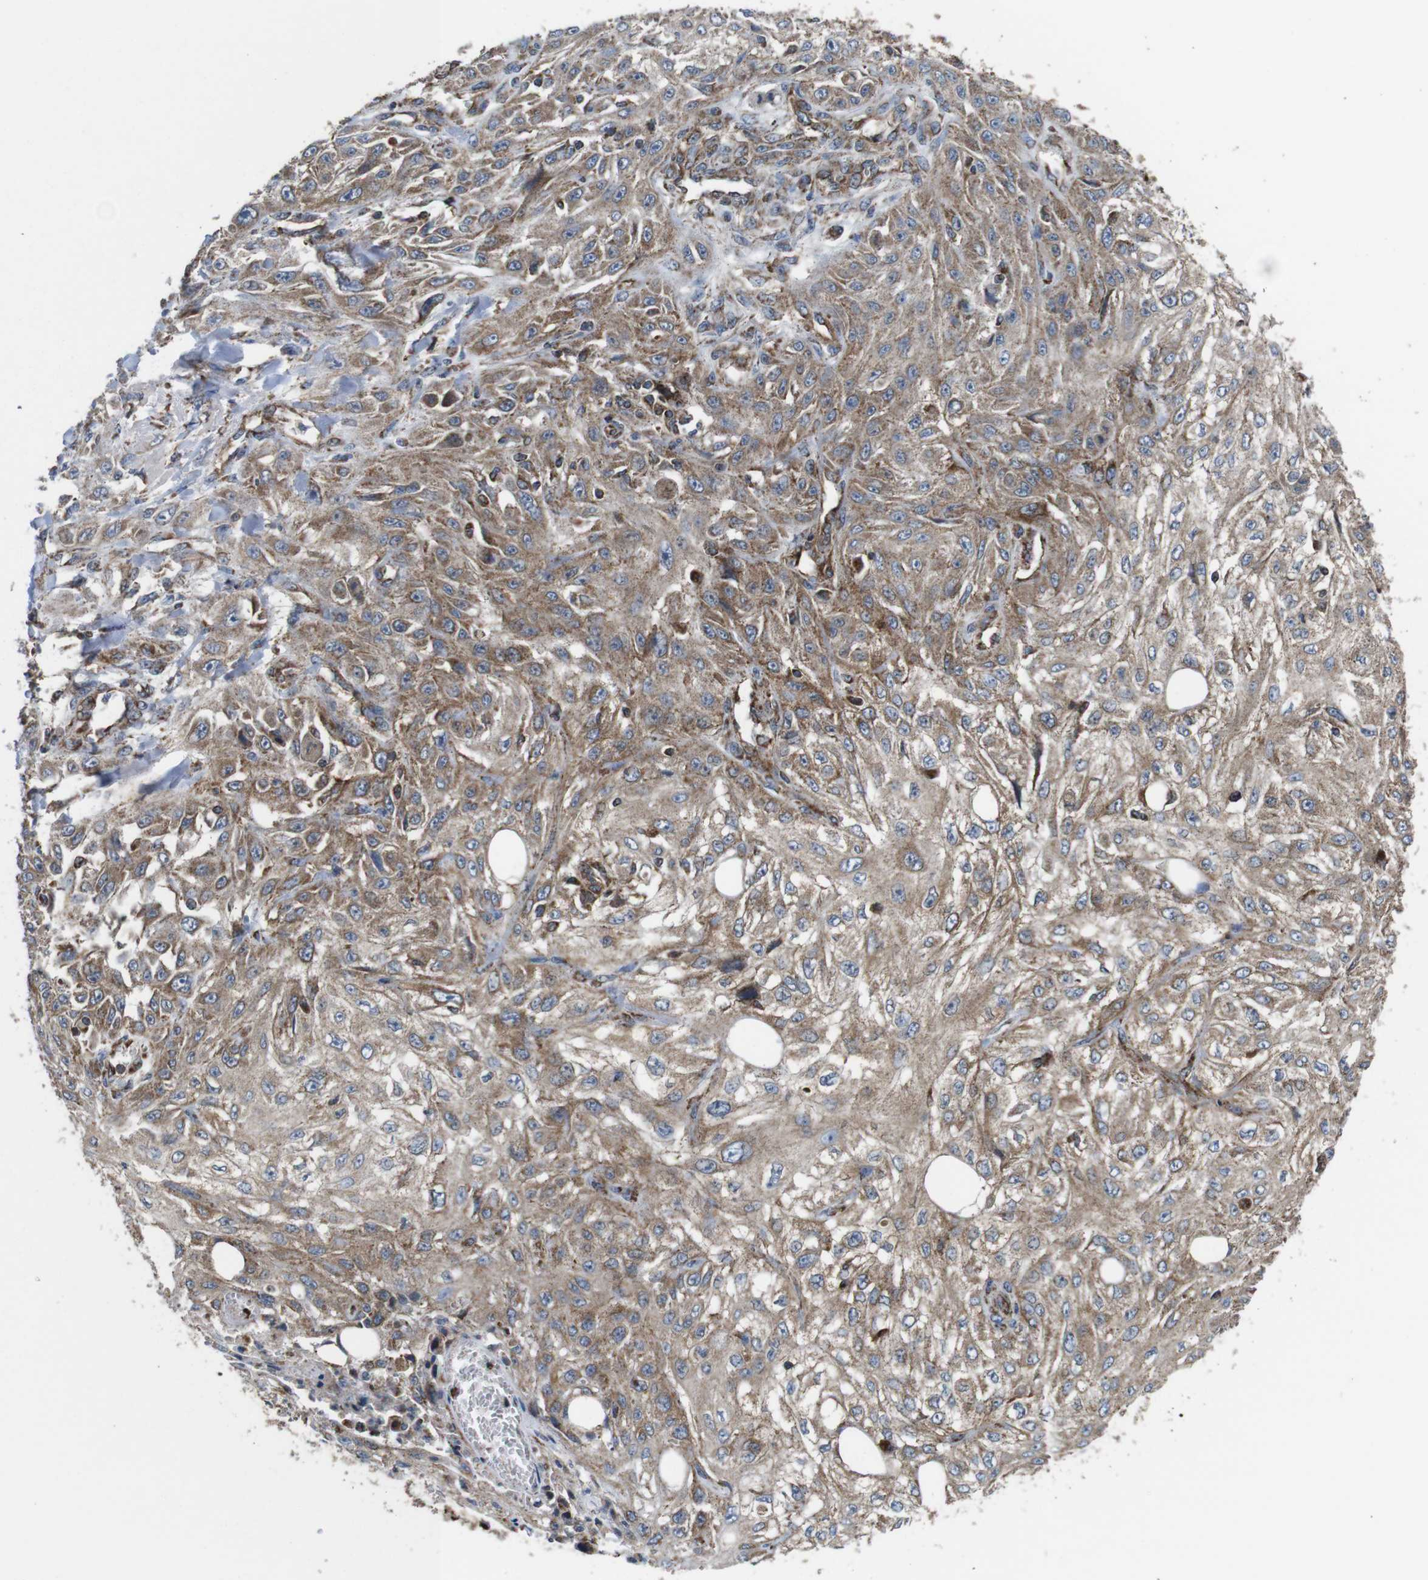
{"staining": {"intensity": "moderate", "quantity": ">75%", "location": "cytoplasmic/membranous"}, "tissue": "skin cancer", "cell_type": "Tumor cells", "image_type": "cancer", "snomed": [{"axis": "morphology", "description": "Squamous cell carcinoma, NOS"}, {"axis": "topography", "description": "Skin"}], "caption": "Moderate cytoplasmic/membranous positivity for a protein is seen in about >75% of tumor cells of skin squamous cell carcinoma using immunohistochemistry.", "gene": "HK1", "patient": {"sex": "male", "age": 75}}